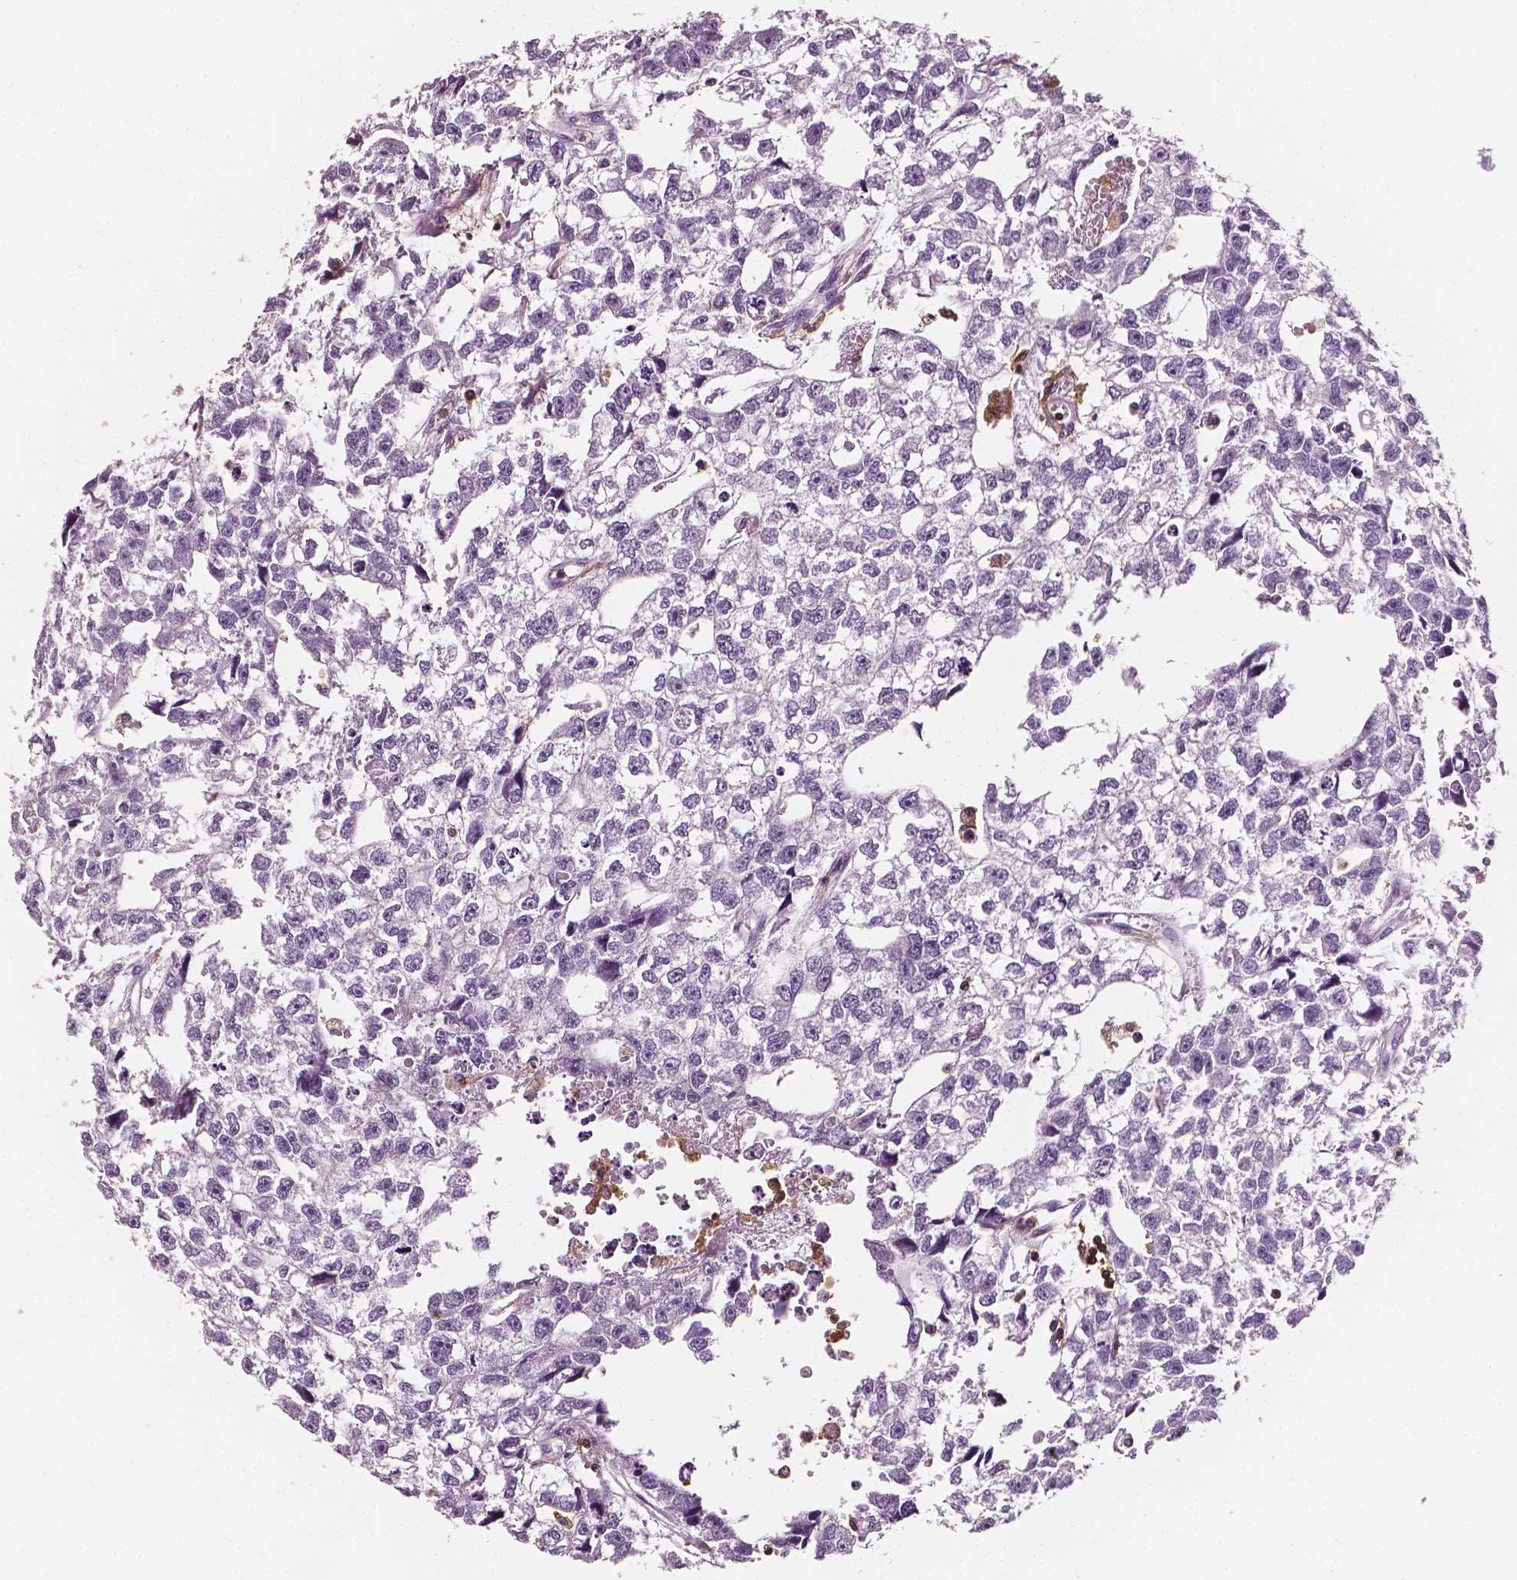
{"staining": {"intensity": "negative", "quantity": "none", "location": "none"}, "tissue": "testis cancer", "cell_type": "Tumor cells", "image_type": "cancer", "snomed": [{"axis": "morphology", "description": "Carcinoma, Embryonal, NOS"}, {"axis": "morphology", "description": "Teratoma, malignant, NOS"}, {"axis": "topography", "description": "Testis"}], "caption": "A micrograph of testis cancer (embryonal carcinoma) stained for a protein demonstrates no brown staining in tumor cells.", "gene": "PTPRC", "patient": {"sex": "male", "age": 44}}